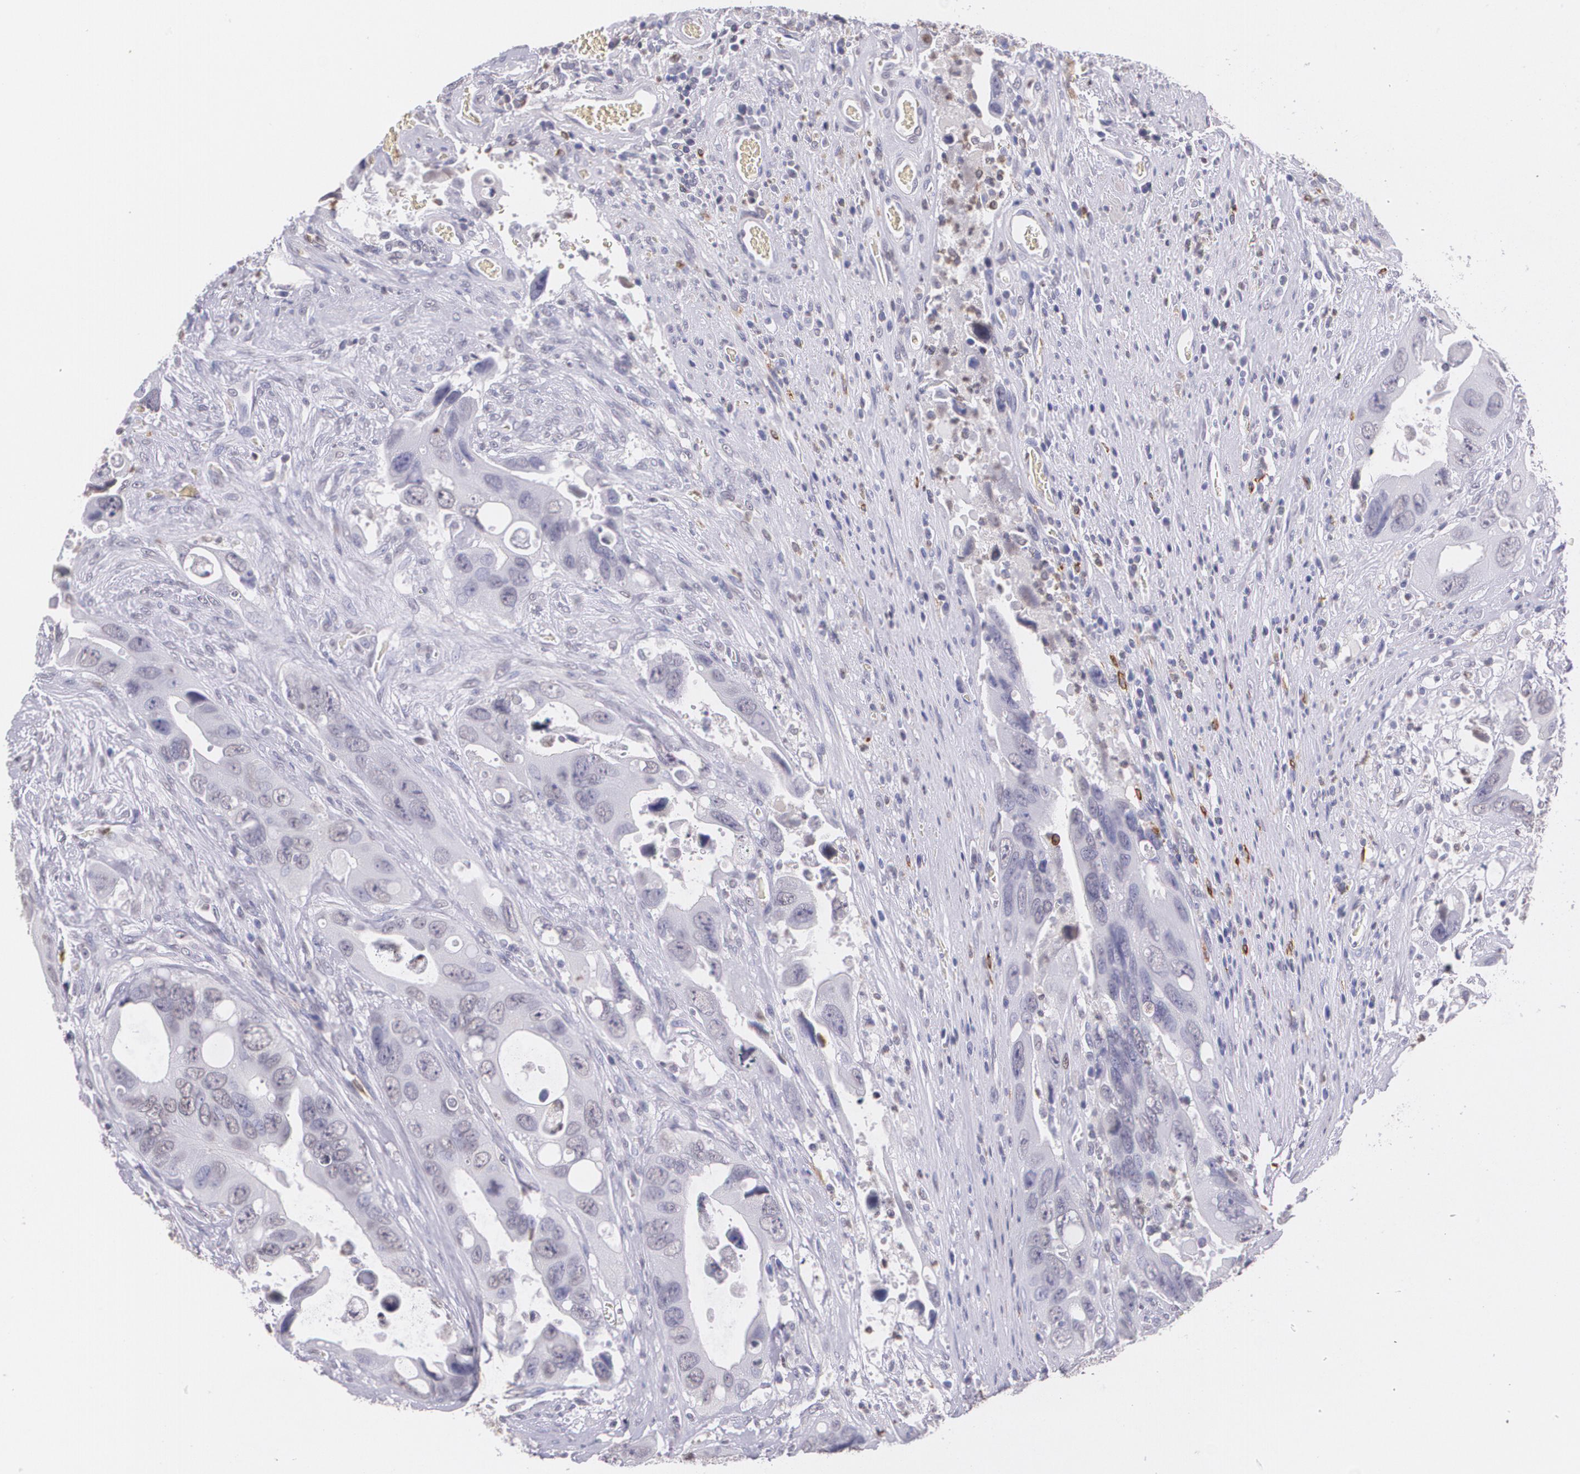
{"staining": {"intensity": "negative", "quantity": "none", "location": "none"}, "tissue": "colorectal cancer", "cell_type": "Tumor cells", "image_type": "cancer", "snomed": [{"axis": "morphology", "description": "Adenocarcinoma, NOS"}, {"axis": "topography", "description": "Rectum"}], "caption": "Human colorectal cancer (adenocarcinoma) stained for a protein using immunohistochemistry (IHC) shows no staining in tumor cells.", "gene": "RTN1", "patient": {"sex": "male", "age": 70}}